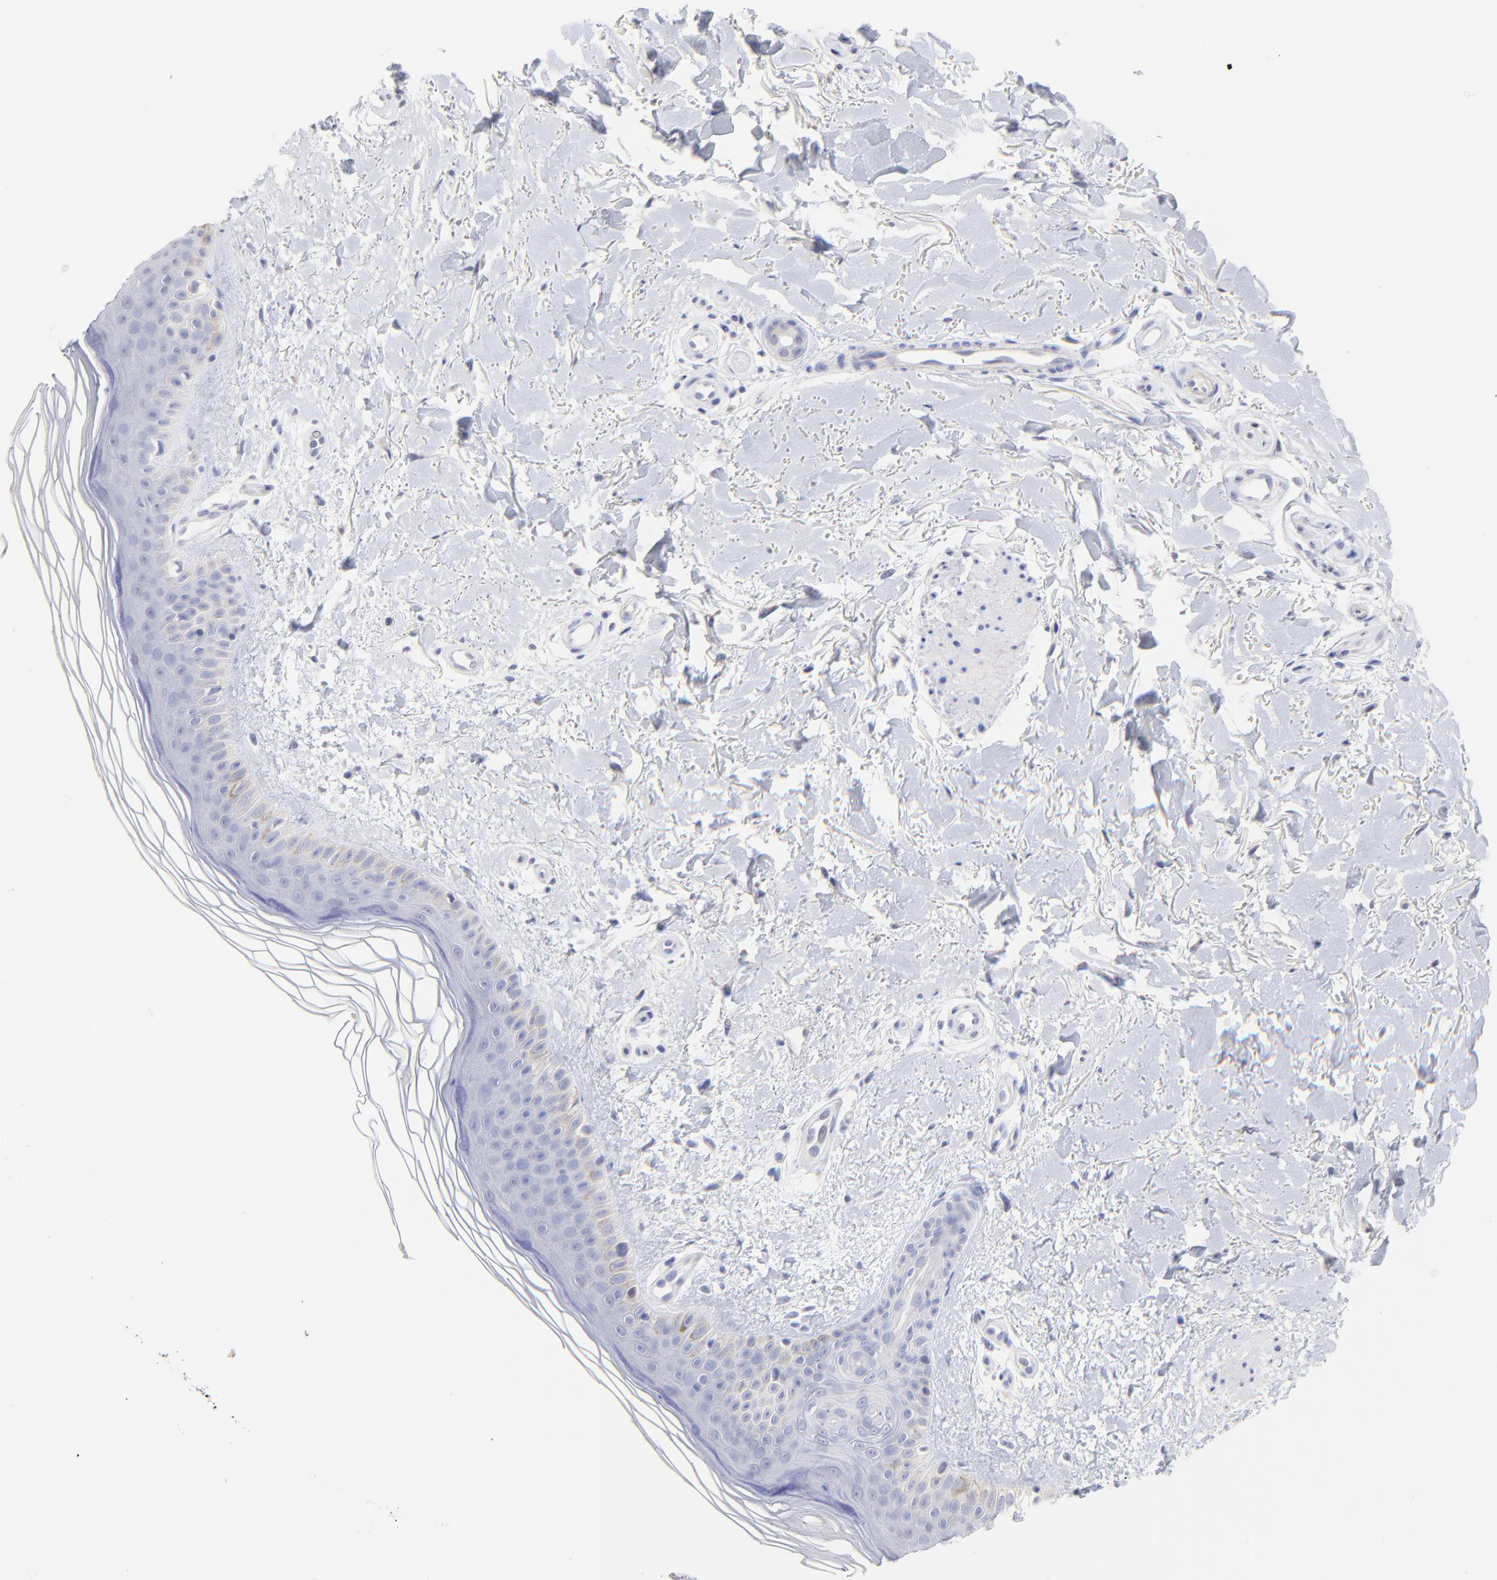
{"staining": {"intensity": "negative", "quantity": "none", "location": "none"}, "tissue": "skin", "cell_type": "Fibroblasts", "image_type": "normal", "snomed": [{"axis": "morphology", "description": "Normal tissue, NOS"}, {"axis": "topography", "description": "Skin"}], "caption": "High power microscopy micrograph of an immunohistochemistry (IHC) photomicrograph of benign skin, revealing no significant positivity in fibroblasts.", "gene": "CFAP57", "patient": {"sex": "female", "age": 19}}